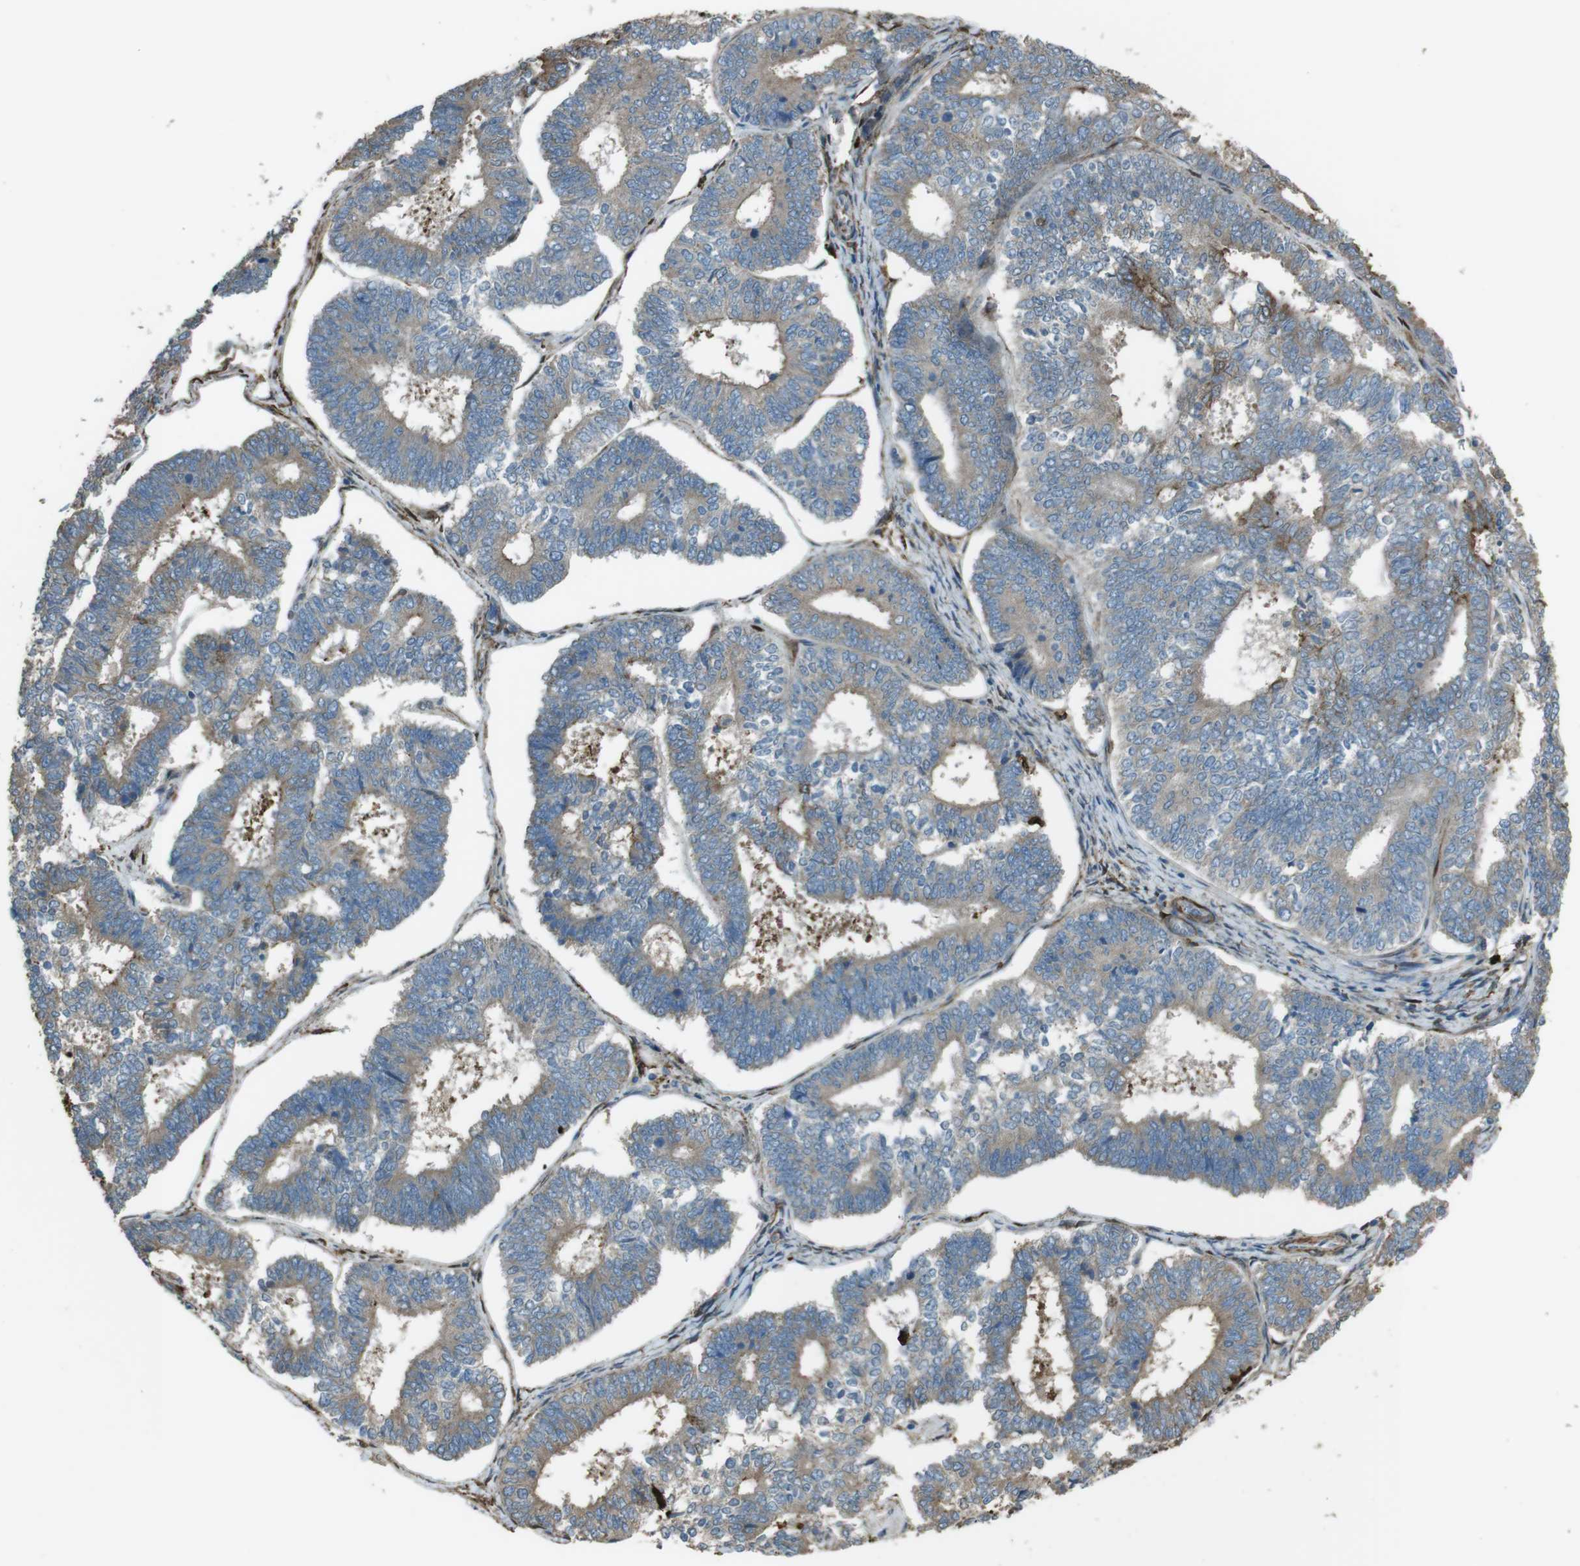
{"staining": {"intensity": "weak", "quantity": ">75%", "location": "cytoplasmic/membranous"}, "tissue": "endometrial cancer", "cell_type": "Tumor cells", "image_type": "cancer", "snomed": [{"axis": "morphology", "description": "Adenocarcinoma, NOS"}, {"axis": "topography", "description": "Endometrium"}], "caption": "Endometrial adenocarcinoma stained with DAB (3,3'-diaminobenzidine) IHC exhibits low levels of weak cytoplasmic/membranous positivity in approximately >75% of tumor cells.", "gene": "SFT2D1", "patient": {"sex": "female", "age": 70}}